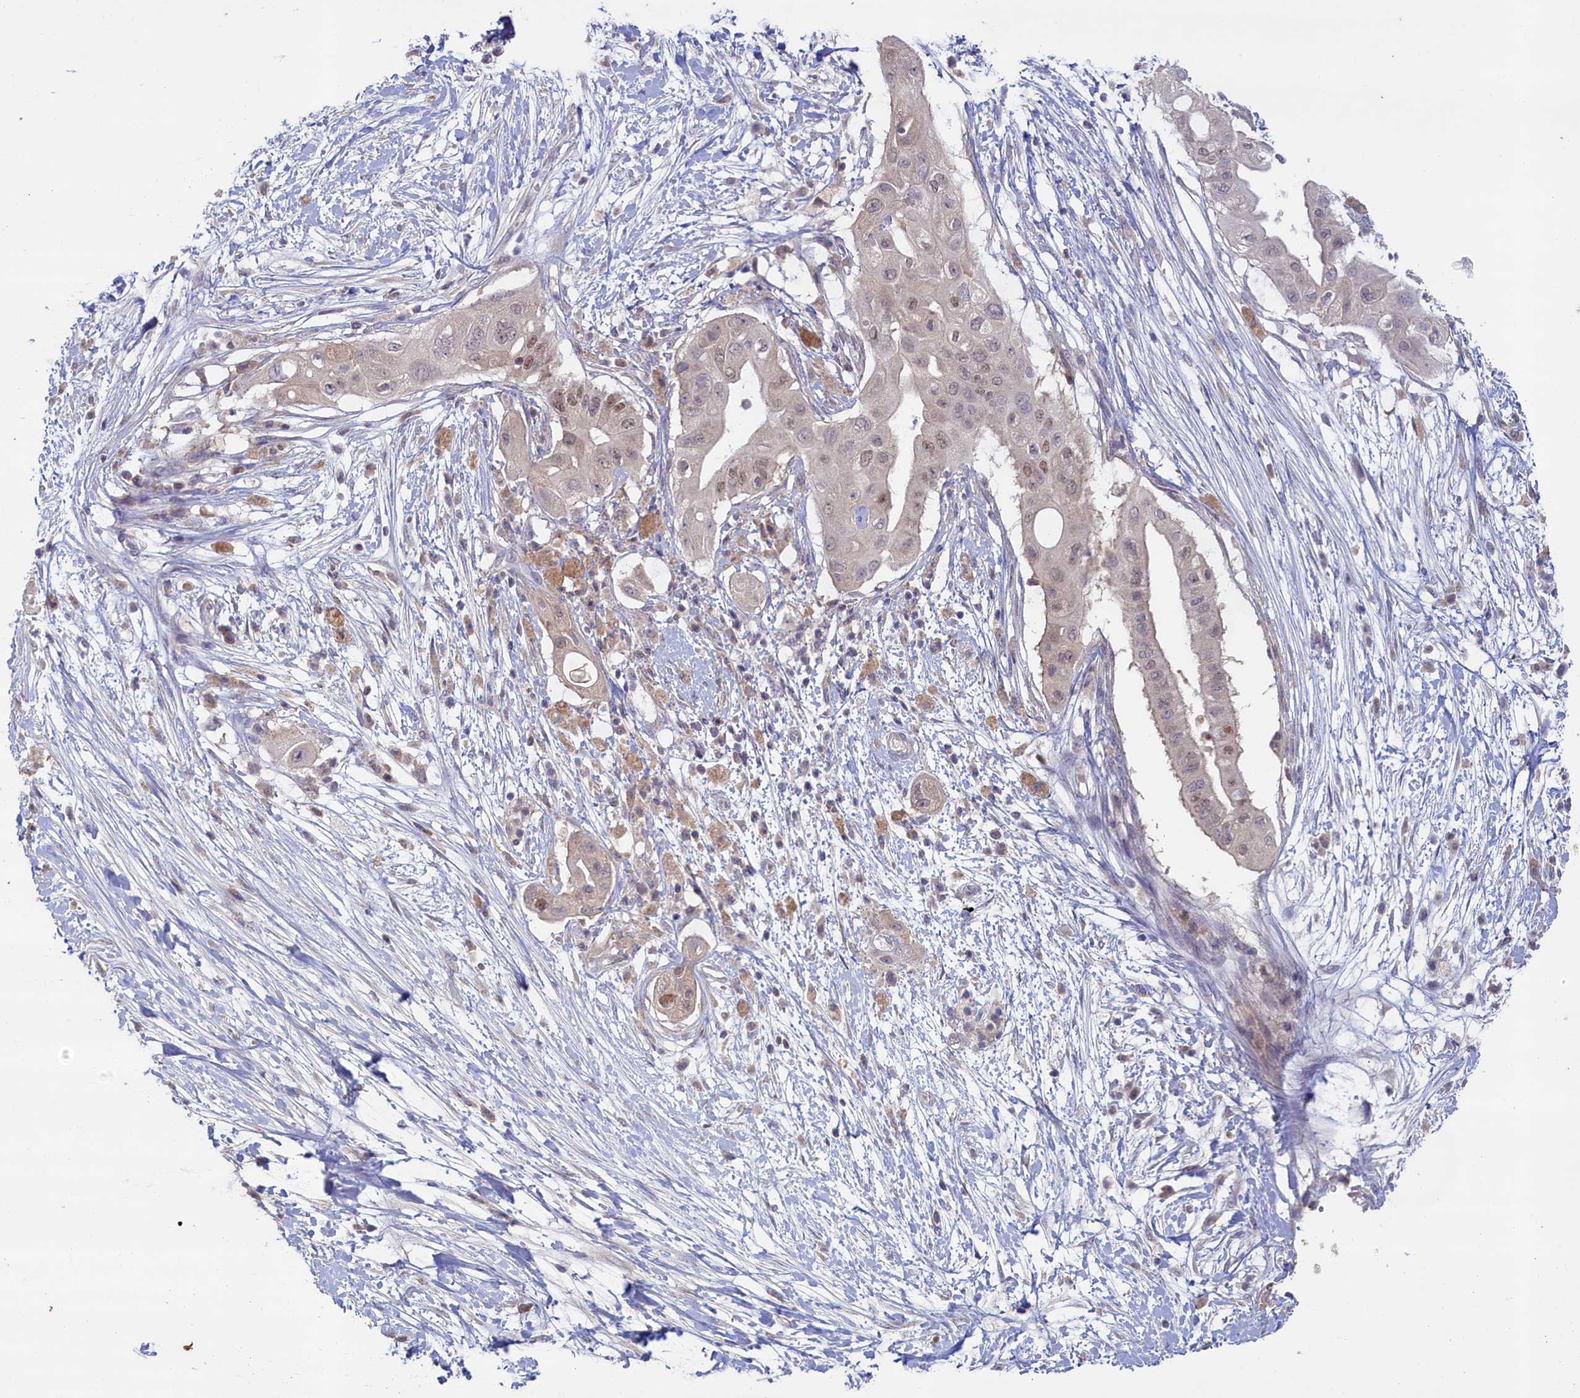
{"staining": {"intensity": "weak", "quantity": "<25%", "location": "nuclear"}, "tissue": "pancreatic cancer", "cell_type": "Tumor cells", "image_type": "cancer", "snomed": [{"axis": "morphology", "description": "Adenocarcinoma, NOS"}, {"axis": "topography", "description": "Pancreas"}], "caption": "Immunohistochemical staining of human adenocarcinoma (pancreatic) demonstrates no significant staining in tumor cells.", "gene": "ATF7IP2", "patient": {"sex": "male", "age": 68}}